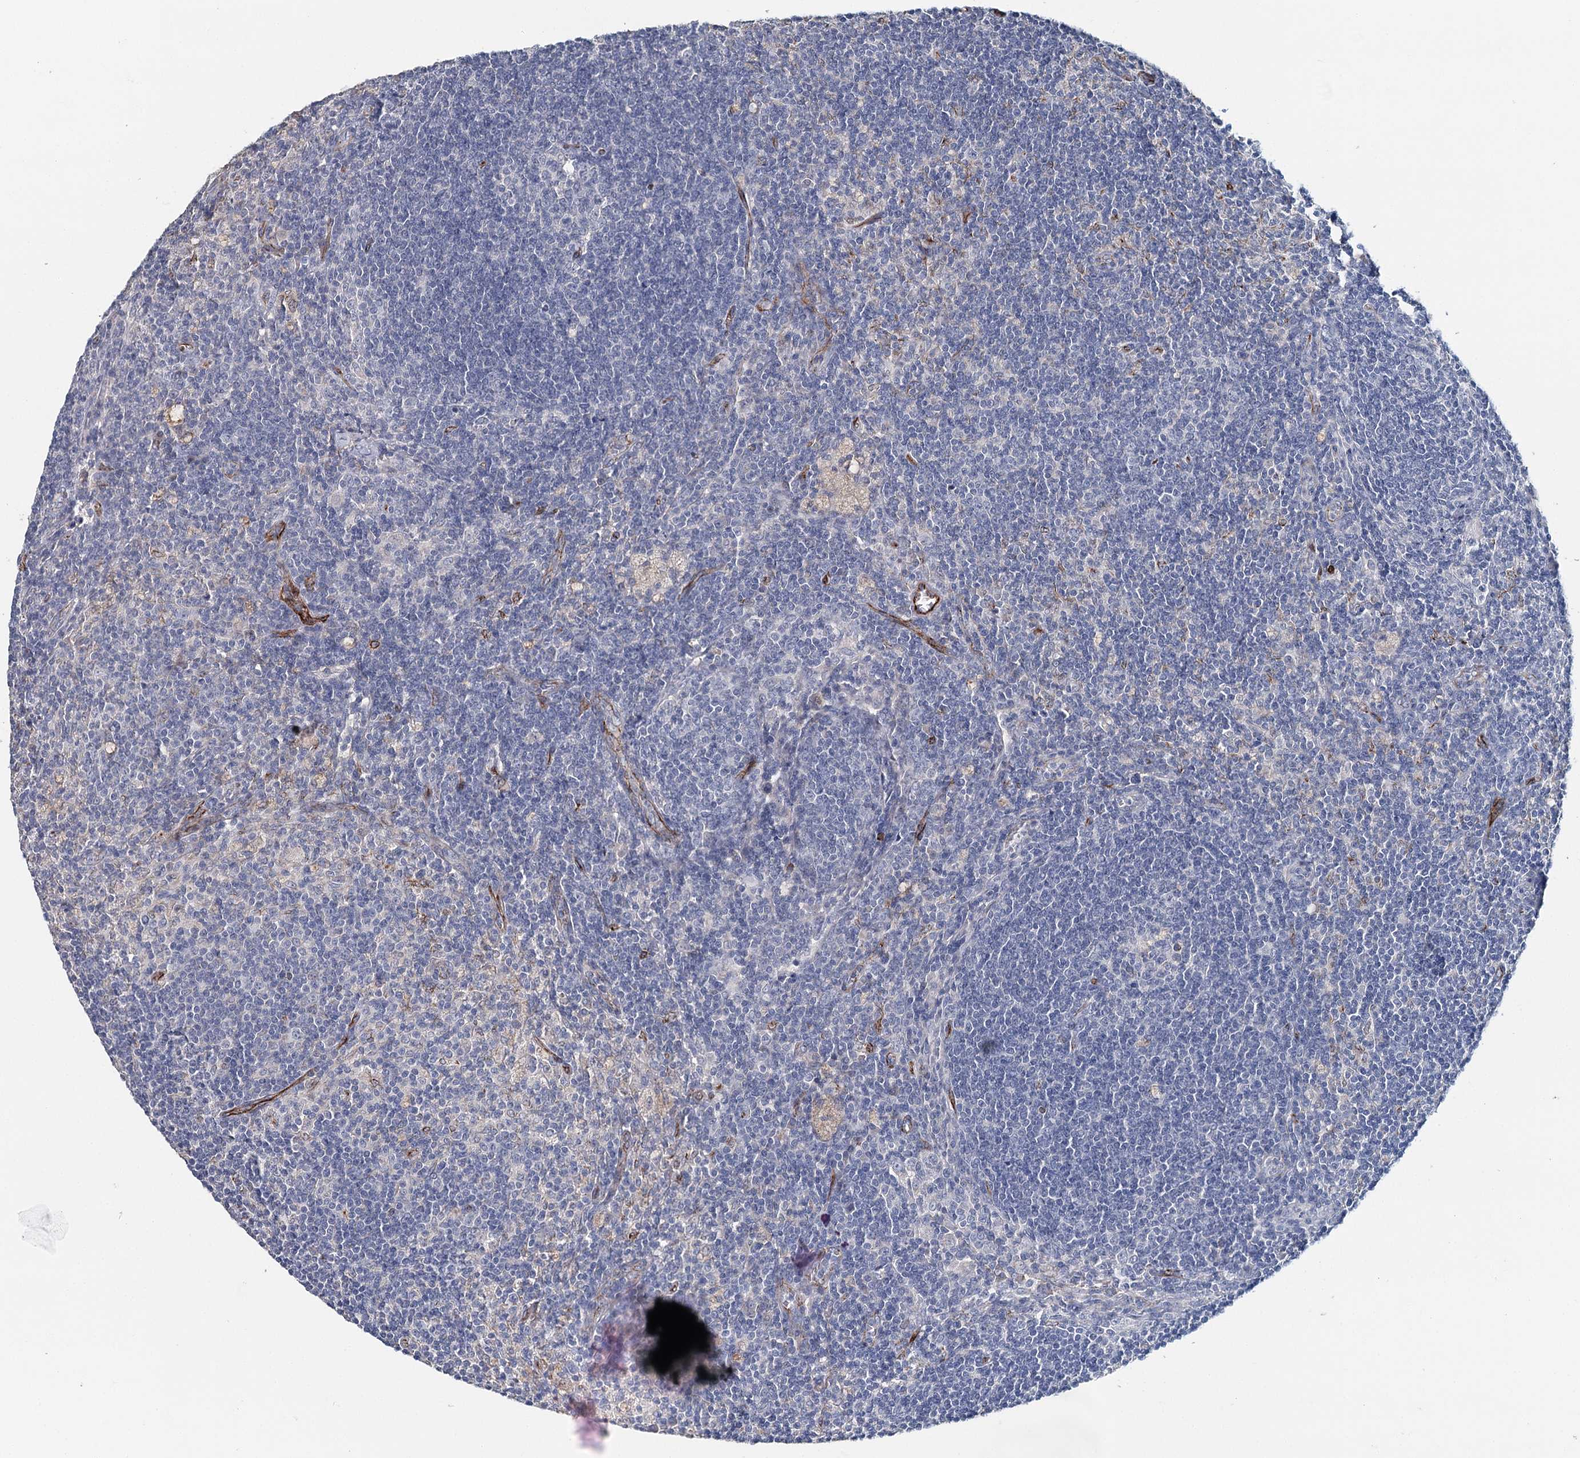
{"staining": {"intensity": "negative", "quantity": "none", "location": "none"}, "tissue": "lymph node", "cell_type": "Germinal center cells", "image_type": "normal", "snomed": [{"axis": "morphology", "description": "Normal tissue, NOS"}, {"axis": "topography", "description": "Lymph node"}], "caption": "Immunohistochemical staining of benign human lymph node reveals no significant expression in germinal center cells. The staining was performed using DAB to visualize the protein expression in brown, while the nuclei were stained in blue with hematoxylin (Magnification: 20x).", "gene": "SYNPO", "patient": {"sex": "male", "age": 69}}